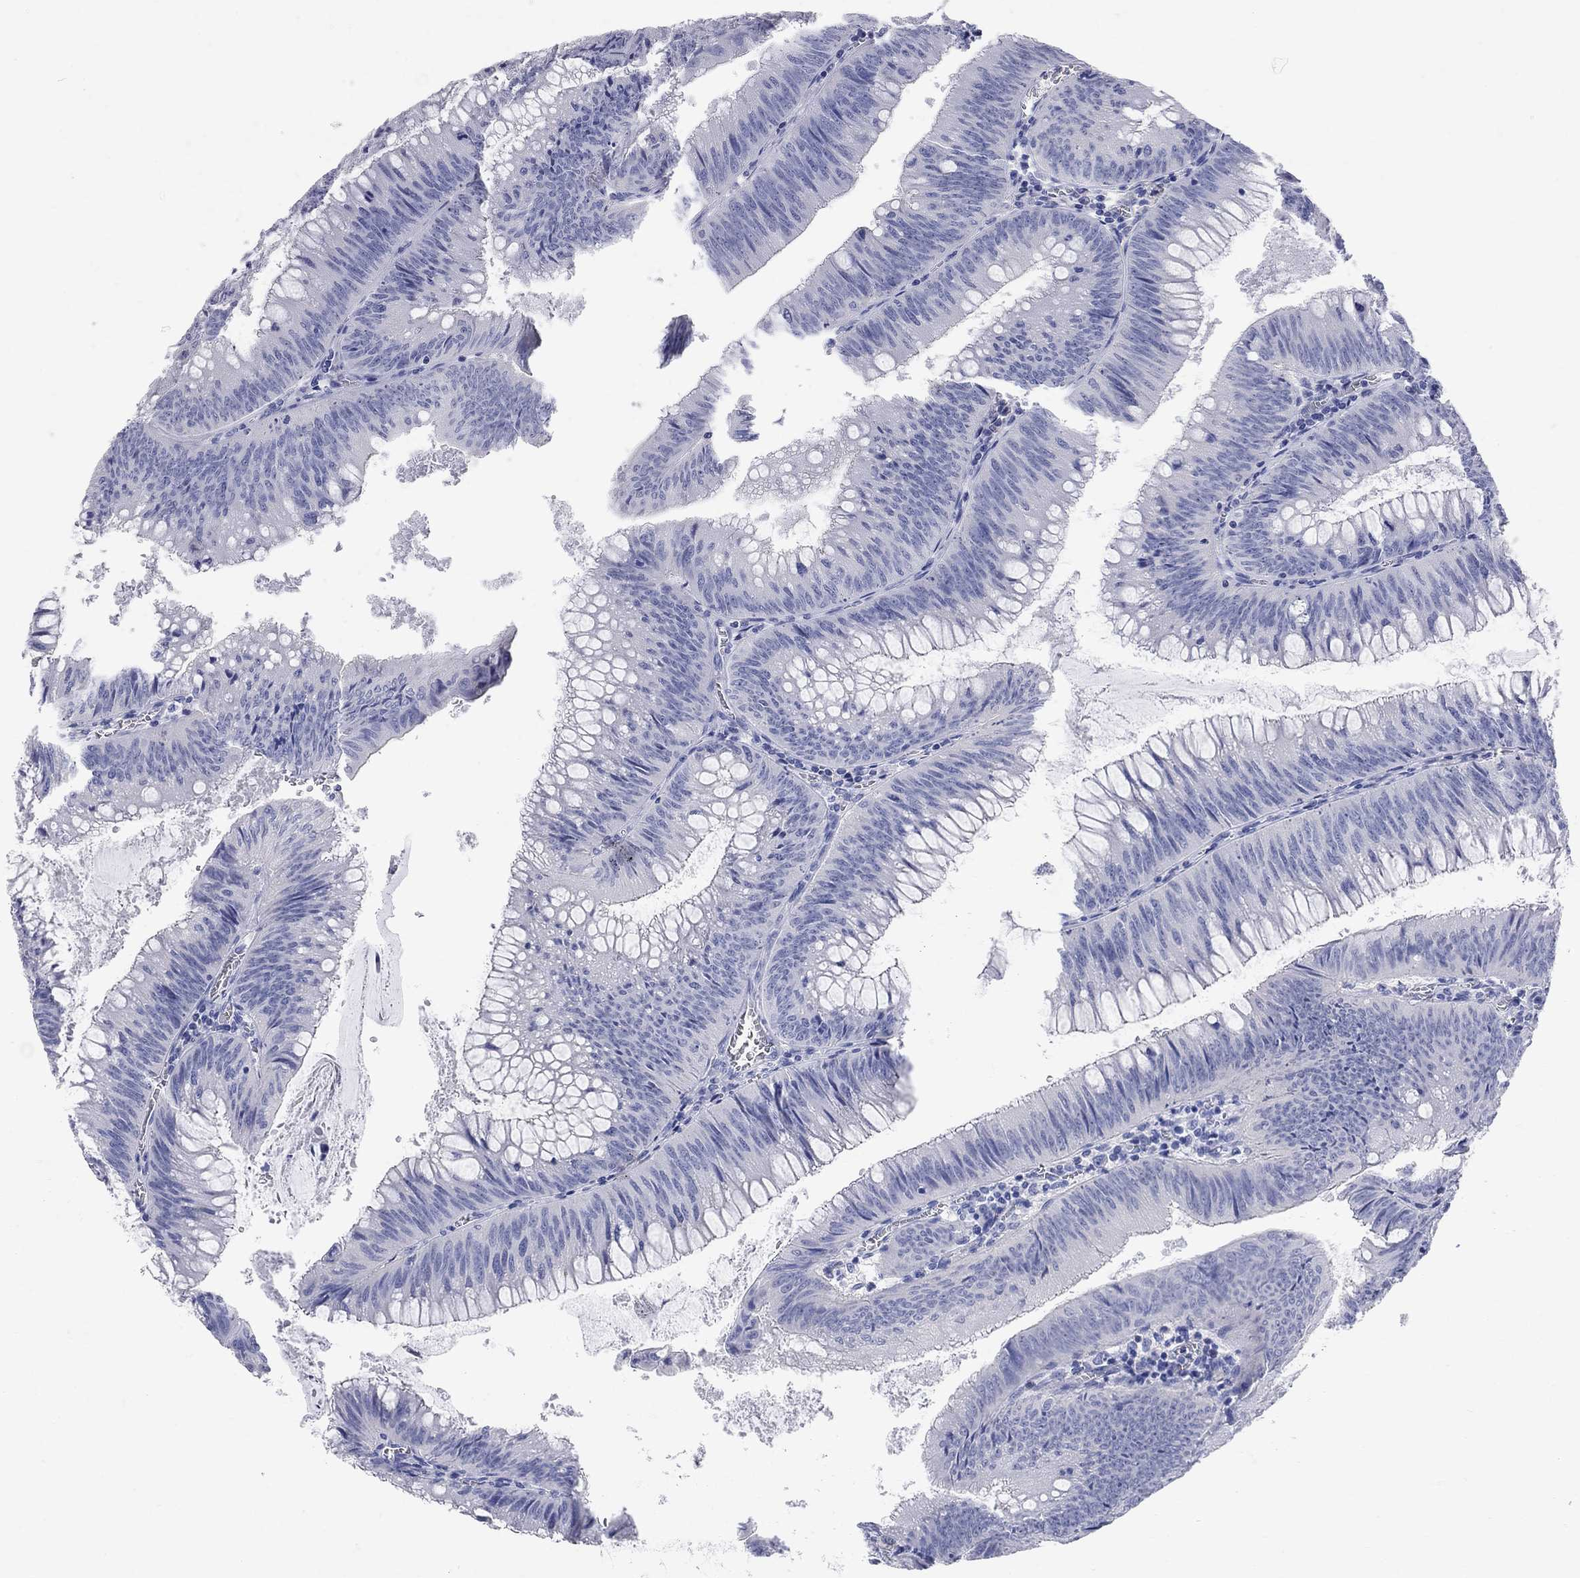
{"staining": {"intensity": "negative", "quantity": "none", "location": "none"}, "tissue": "colorectal cancer", "cell_type": "Tumor cells", "image_type": "cancer", "snomed": [{"axis": "morphology", "description": "Adenocarcinoma, NOS"}, {"axis": "topography", "description": "Rectum"}], "caption": "IHC photomicrograph of human colorectal adenocarcinoma stained for a protein (brown), which displays no positivity in tumor cells.", "gene": "AOX1", "patient": {"sex": "female", "age": 72}}